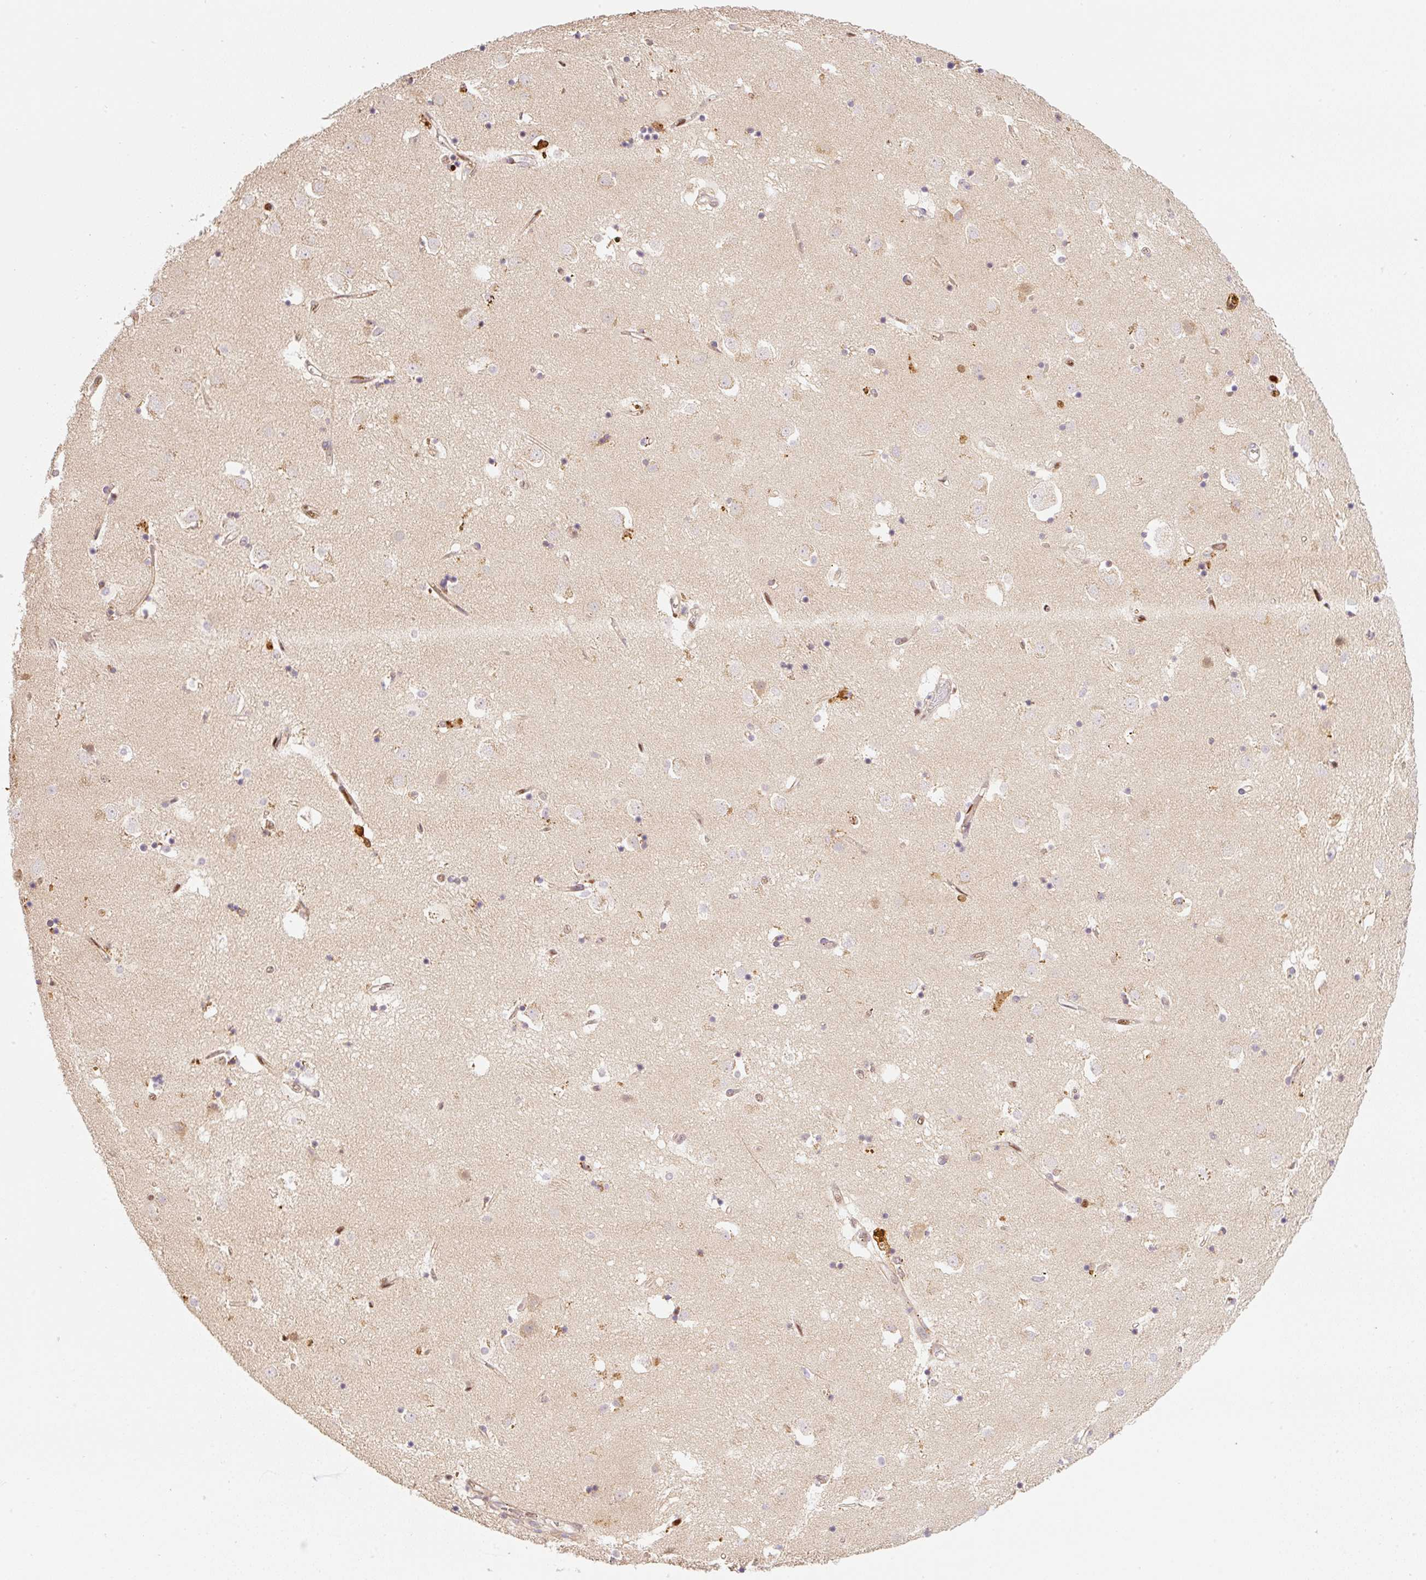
{"staining": {"intensity": "moderate", "quantity": "<25%", "location": "nuclear"}, "tissue": "caudate", "cell_type": "Glial cells", "image_type": "normal", "snomed": [{"axis": "morphology", "description": "Normal tissue, NOS"}, {"axis": "topography", "description": "Lateral ventricle wall"}], "caption": "Glial cells show low levels of moderate nuclear expression in about <25% of cells in unremarkable caudate. (Stains: DAB in brown, nuclei in blue, Microscopy: brightfield microscopy at high magnification).", "gene": "GPR139", "patient": {"sex": "male", "age": 58}}